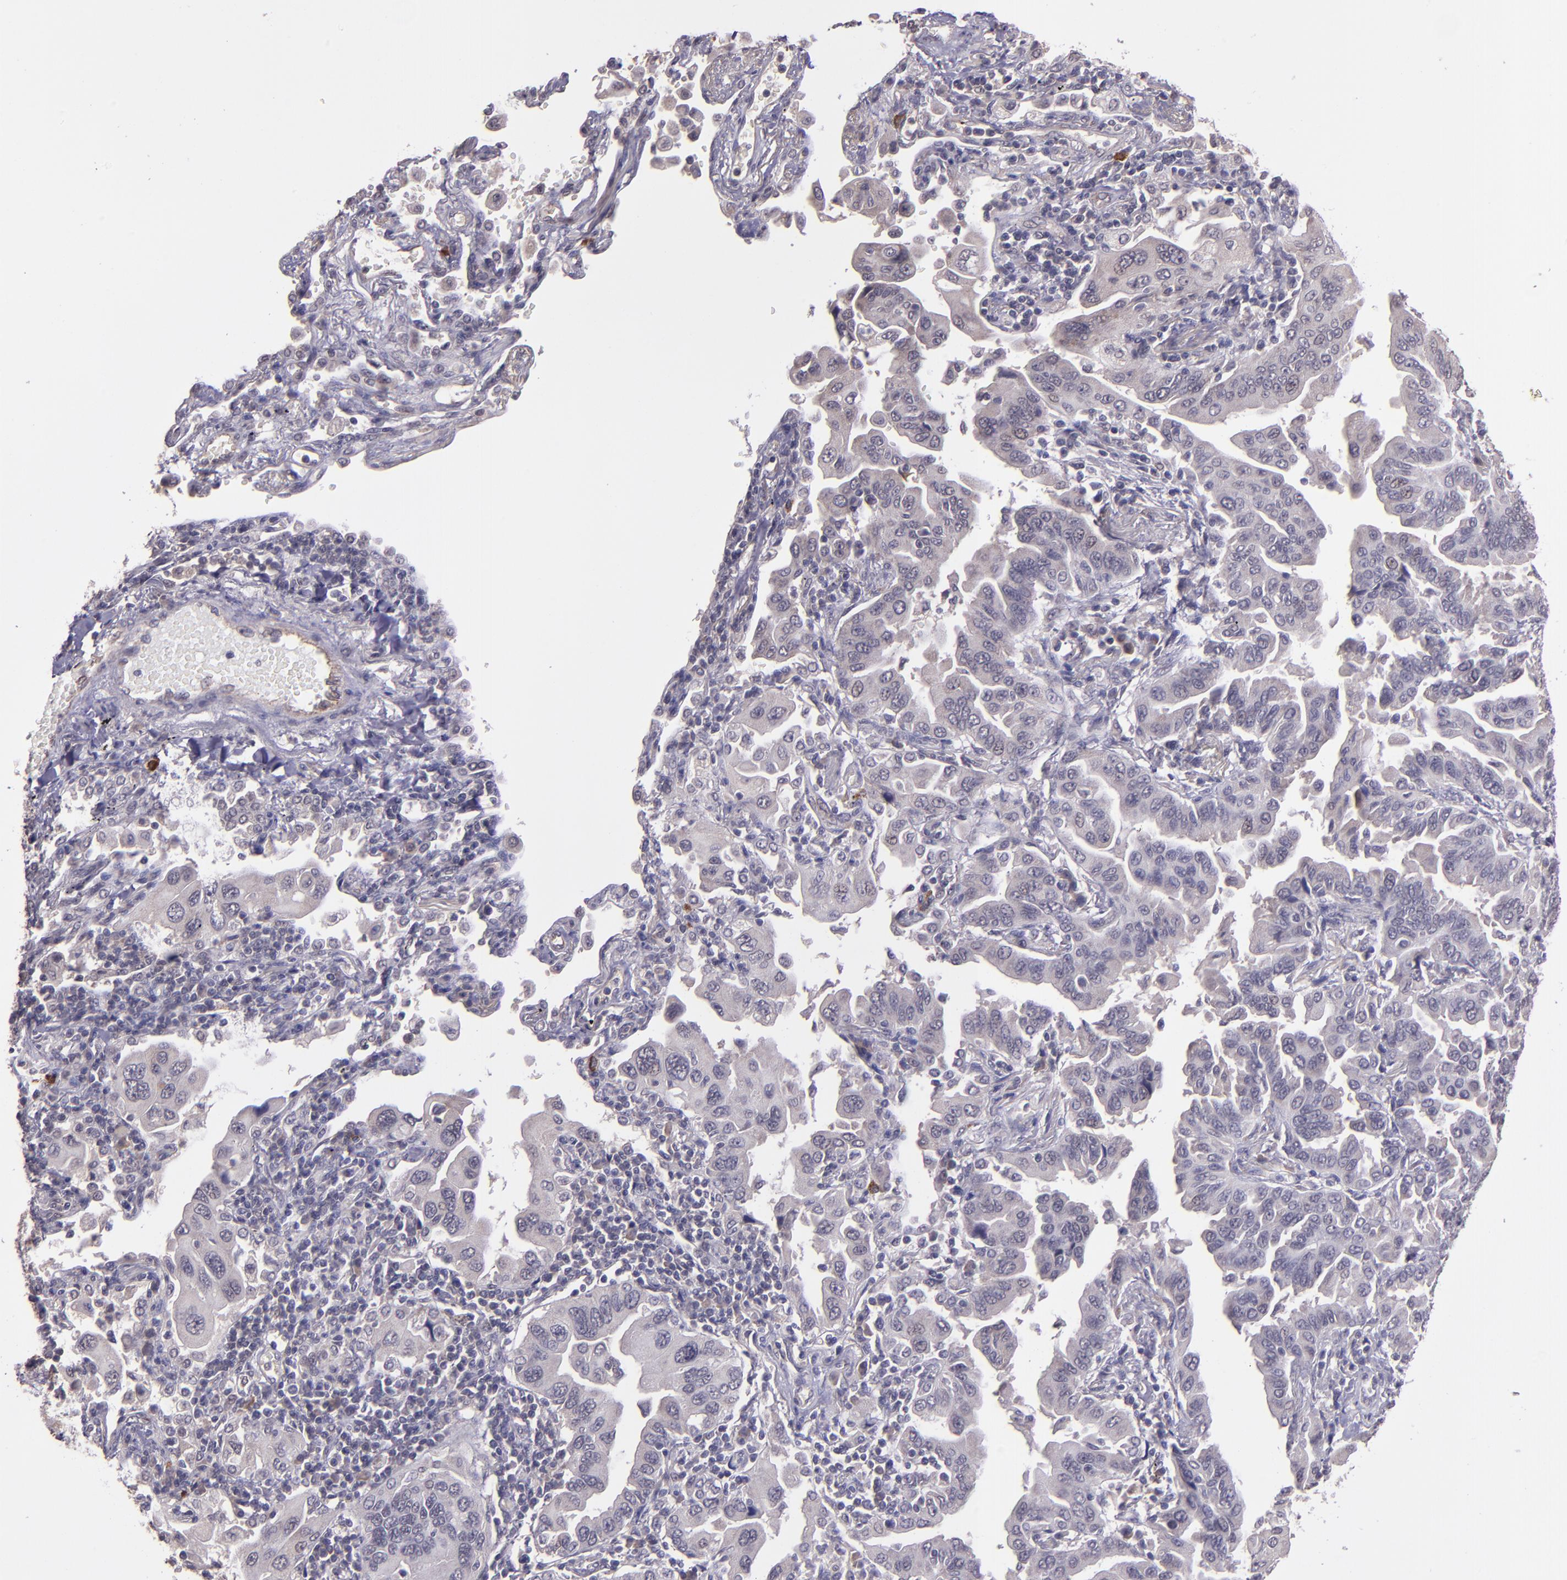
{"staining": {"intensity": "weak", "quantity": "25%-75%", "location": "cytoplasmic/membranous"}, "tissue": "lung cancer", "cell_type": "Tumor cells", "image_type": "cancer", "snomed": [{"axis": "morphology", "description": "Adenocarcinoma, NOS"}, {"axis": "topography", "description": "Lung"}], "caption": "Immunohistochemical staining of human lung cancer (adenocarcinoma) demonstrates low levels of weak cytoplasmic/membranous expression in approximately 25%-75% of tumor cells. (brown staining indicates protein expression, while blue staining denotes nuclei).", "gene": "TAF7L", "patient": {"sex": "female", "age": 65}}